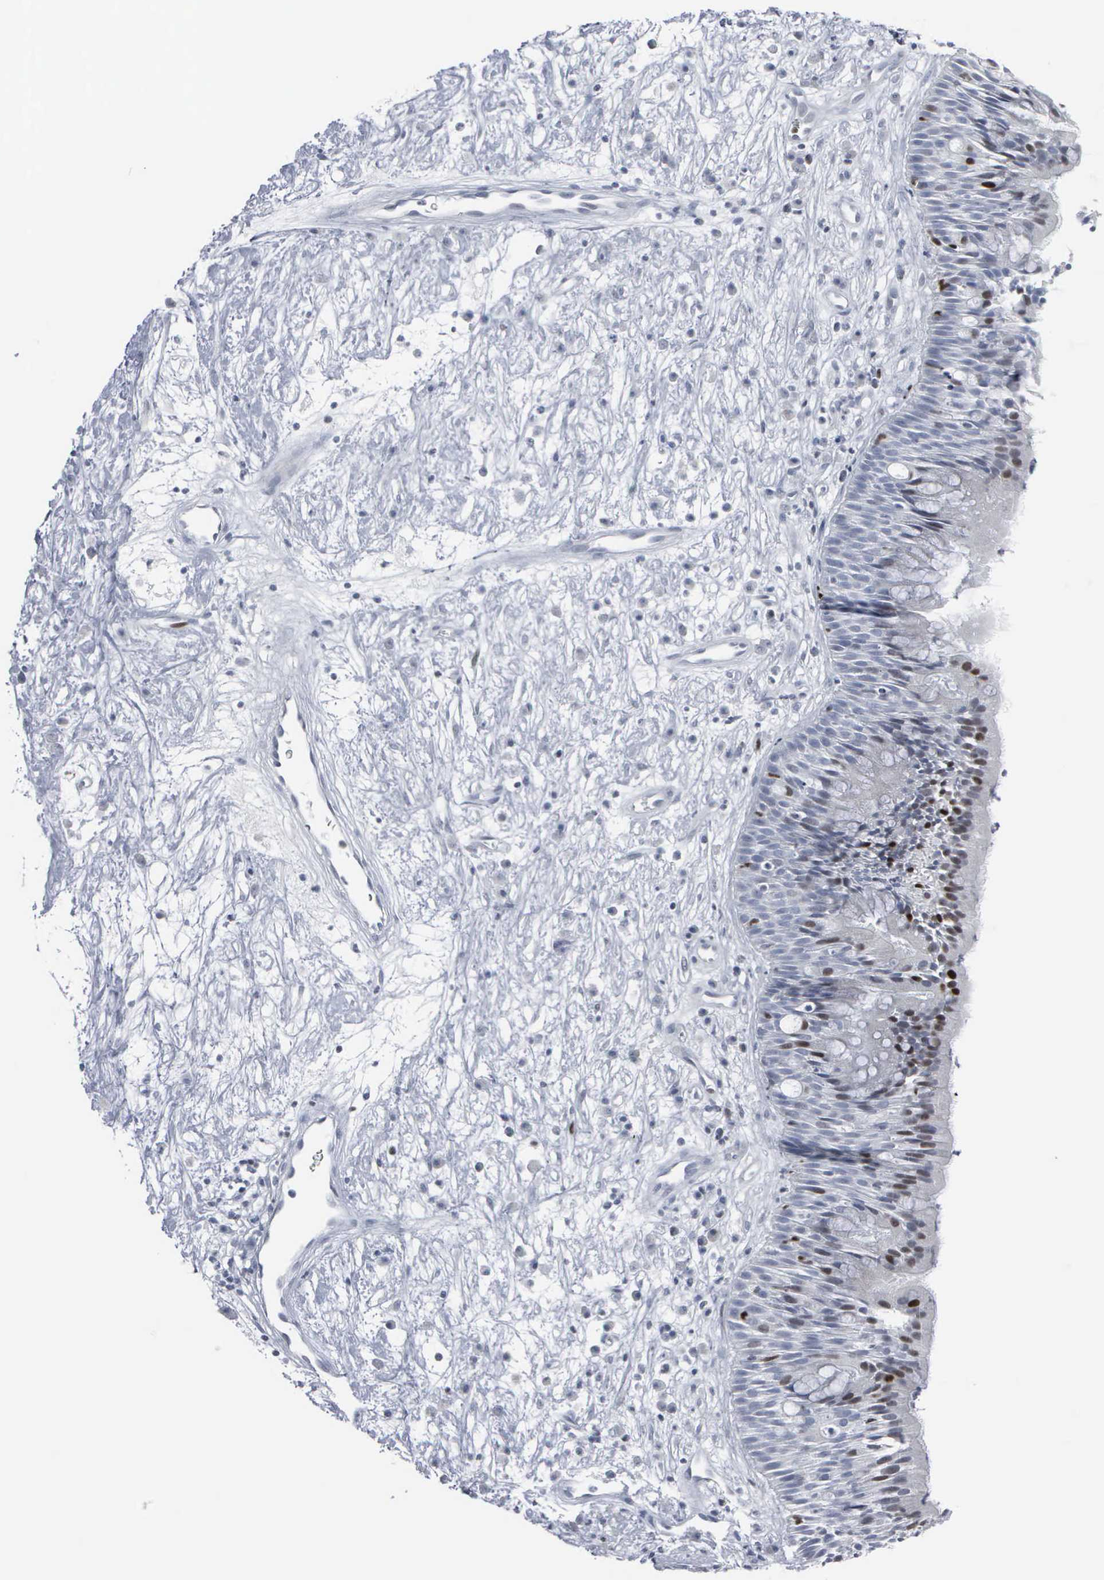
{"staining": {"intensity": "moderate", "quantity": "<25%", "location": "nuclear"}, "tissue": "nasopharynx", "cell_type": "Respiratory epithelial cells", "image_type": "normal", "snomed": [{"axis": "morphology", "description": "Normal tissue, NOS"}, {"axis": "topography", "description": "Nasopharynx"}], "caption": "Immunohistochemical staining of unremarkable nasopharynx reveals moderate nuclear protein staining in about <25% of respiratory epithelial cells.", "gene": "CCND3", "patient": {"sex": "male", "age": 13}}